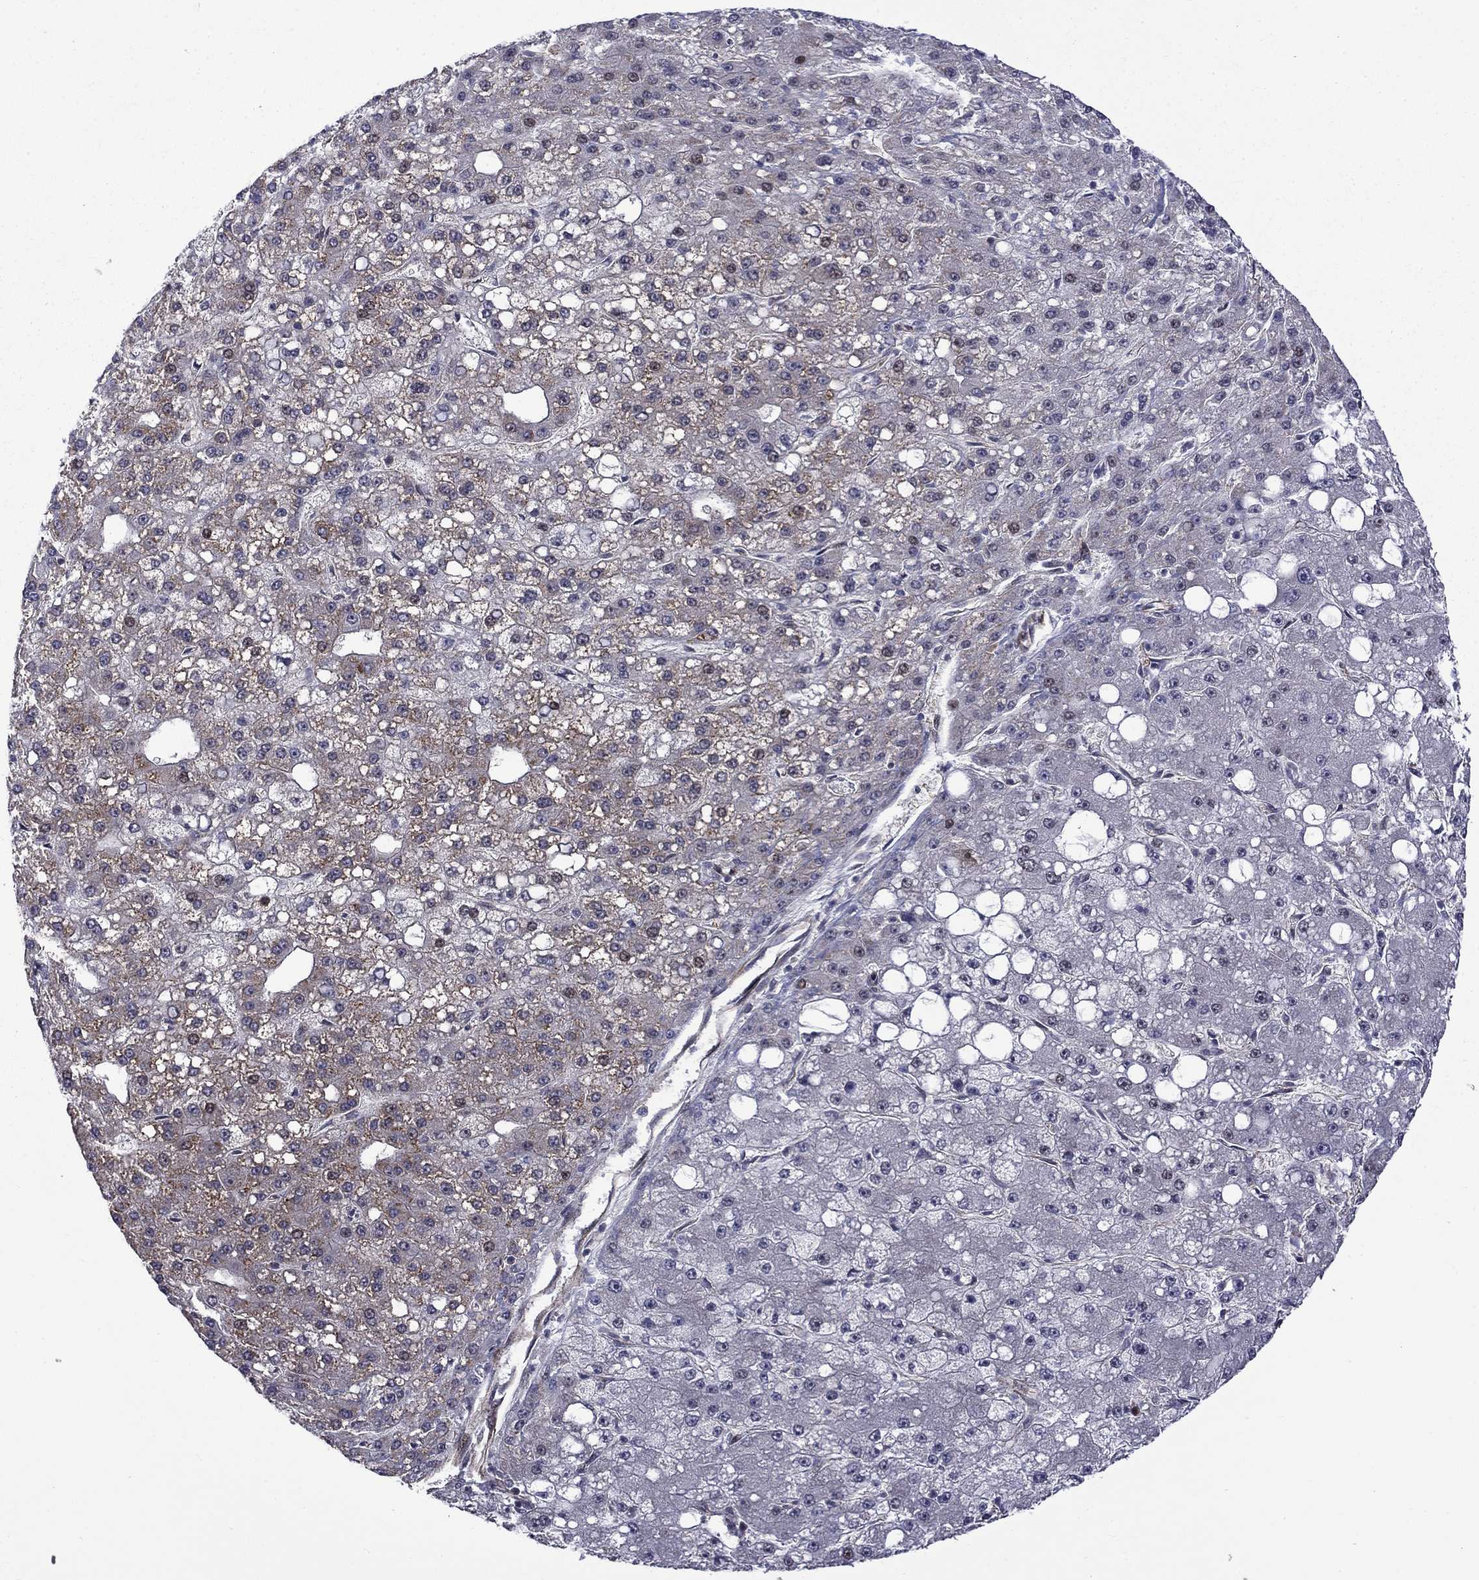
{"staining": {"intensity": "weak", "quantity": "<25%", "location": "cytoplasmic/membranous"}, "tissue": "liver cancer", "cell_type": "Tumor cells", "image_type": "cancer", "snomed": [{"axis": "morphology", "description": "Carcinoma, Hepatocellular, NOS"}, {"axis": "topography", "description": "Liver"}], "caption": "Tumor cells are negative for protein expression in human liver cancer.", "gene": "KPNA3", "patient": {"sex": "male", "age": 67}}